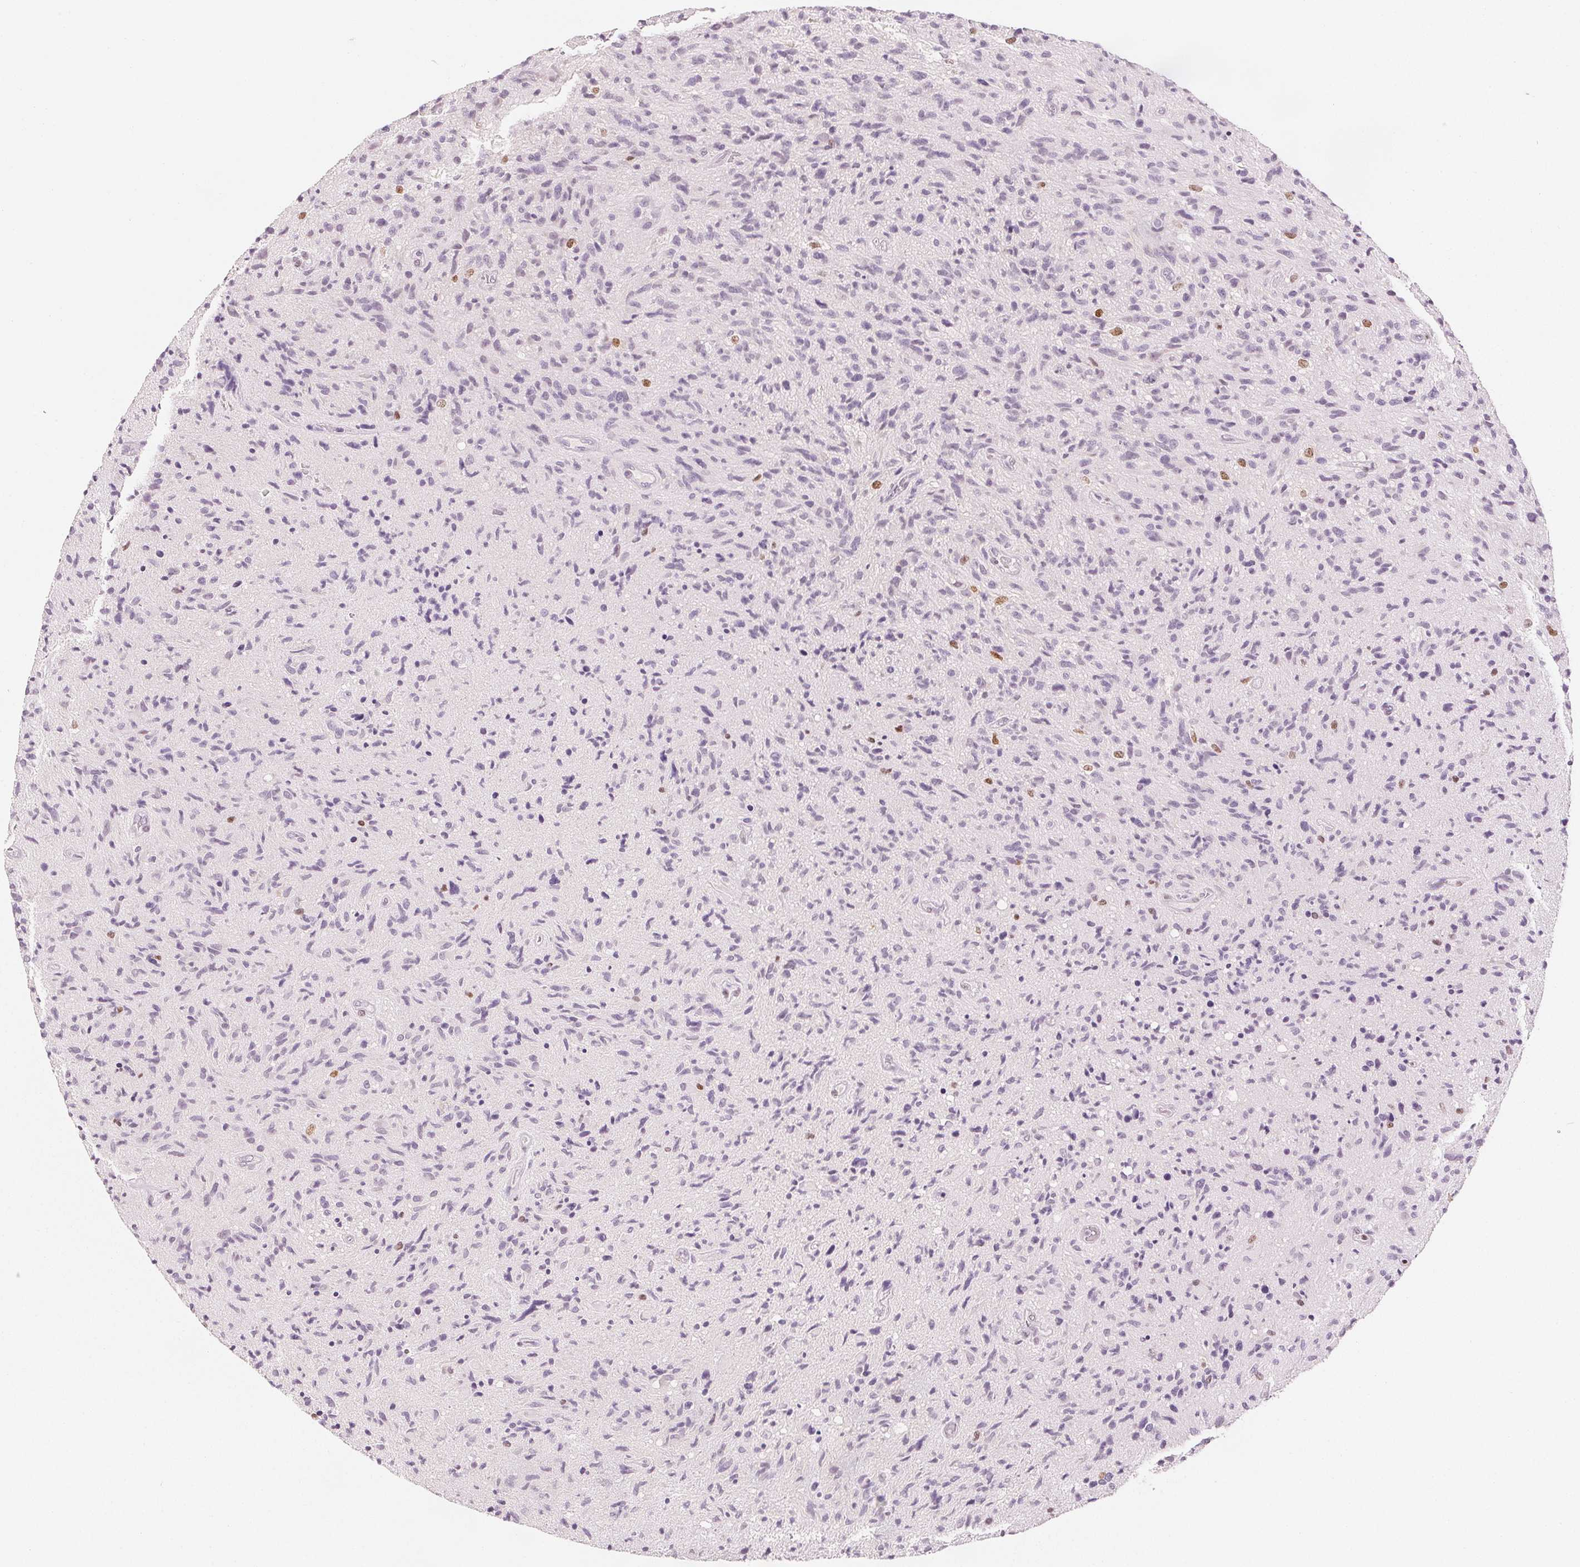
{"staining": {"intensity": "negative", "quantity": "none", "location": "none"}, "tissue": "glioma", "cell_type": "Tumor cells", "image_type": "cancer", "snomed": [{"axis": "morphology", "description": "Glioma, malignant, High grade"}, {"axis": "topography", "description": "Brain"}], "caption": "High-grade glioma (malignant) was stained to show a protein in brown. There is no significant expression in tumor cells.", "gene": "RUNX2", "patient": {"sex": "male", "age": 54}}